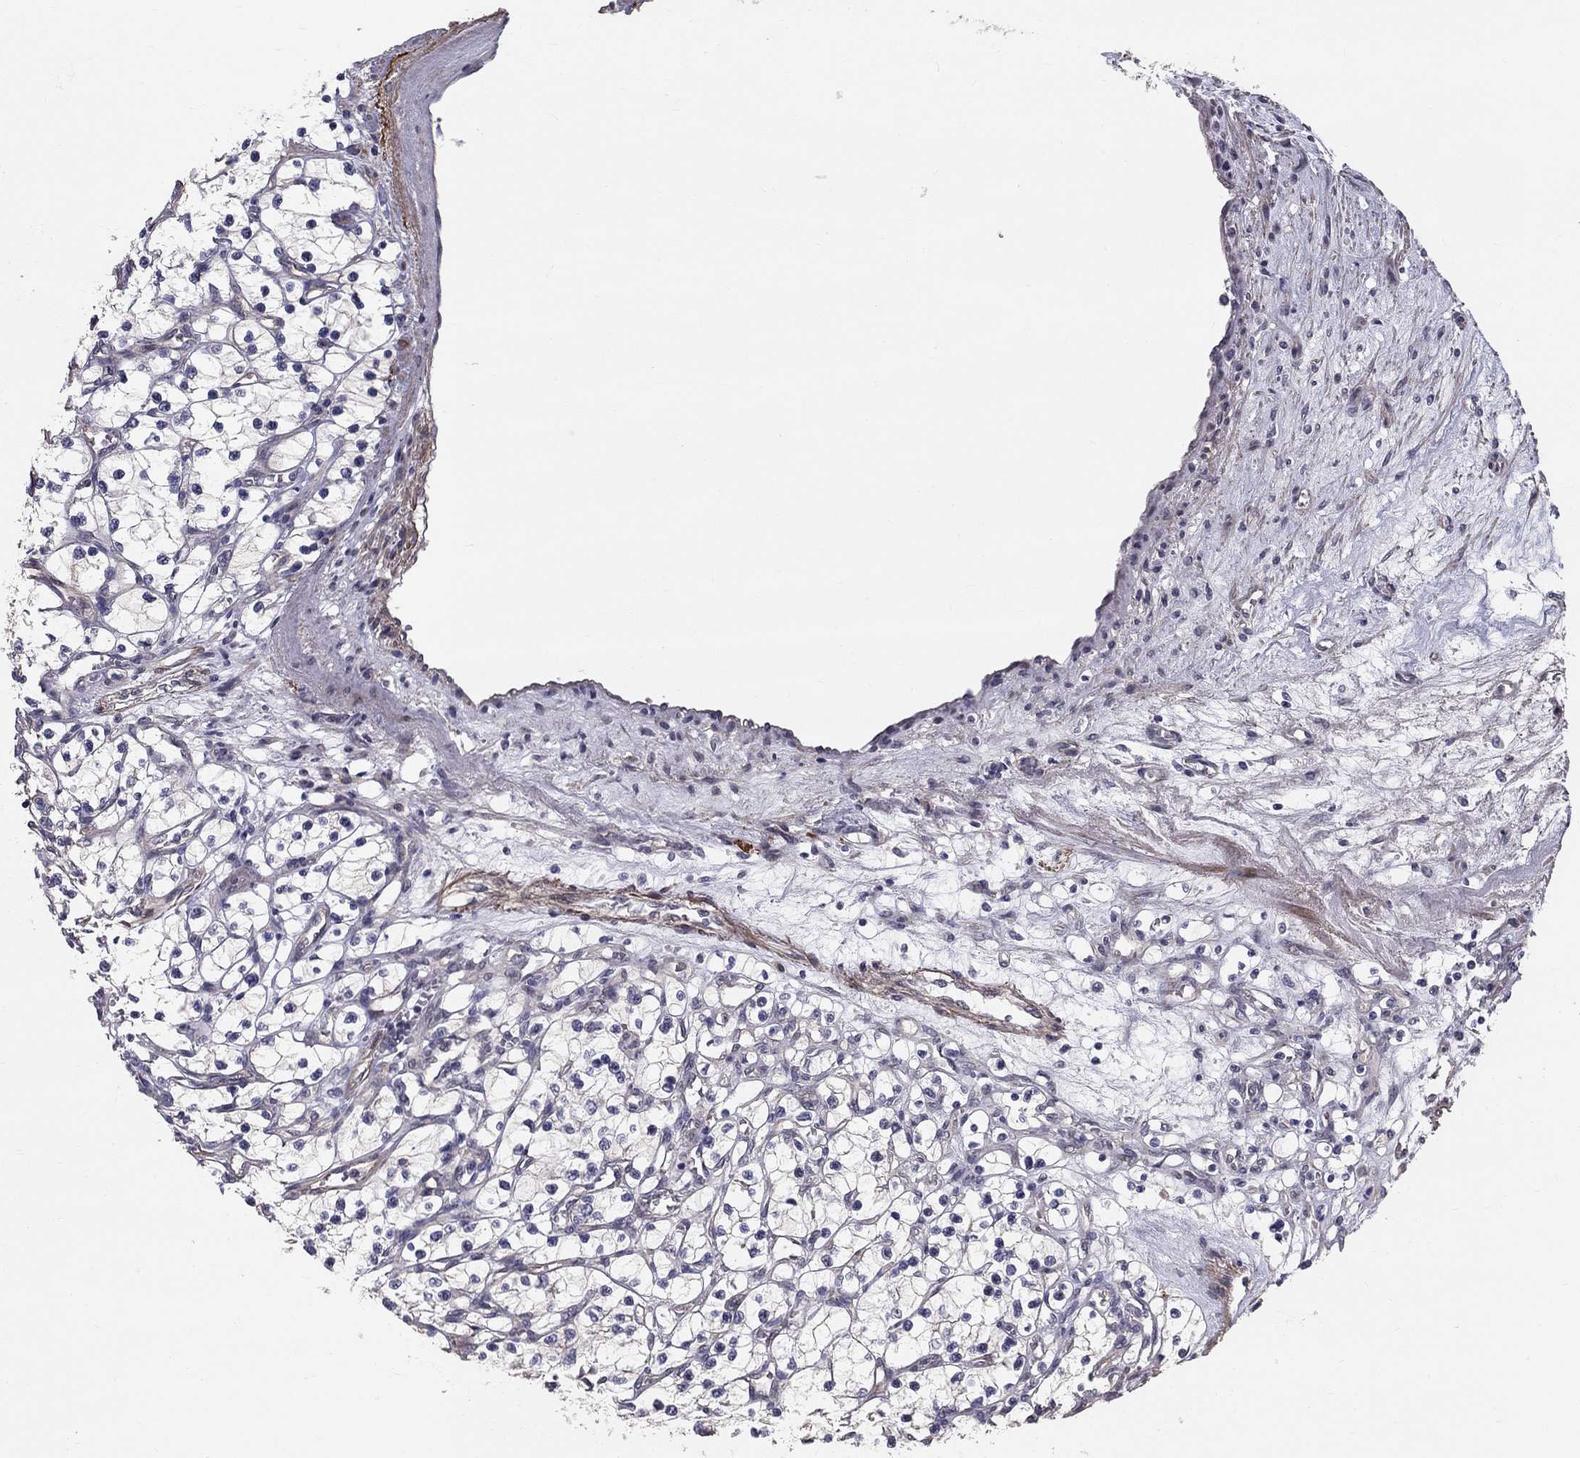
{"staining": {"intensity": "negative", "quantity": "none", "location": "none"}, "tissue": "renal cancer", "cell_type": "Tumor cells", "image_type": "cancer", "snomed": [{"axis": "morphology", "description": "Adenocarcinoma, NOS"}, {"axis": "topography", "description": "Kidney"}], "caption": "Immunohistochemistry (IHC) micrograph of human adenocarcinoma (renal) stained for a protein (brown), which shows no expression in tumor cells.", "gene": "GJB4", "patient": {"sex": "female", "age": 69}}